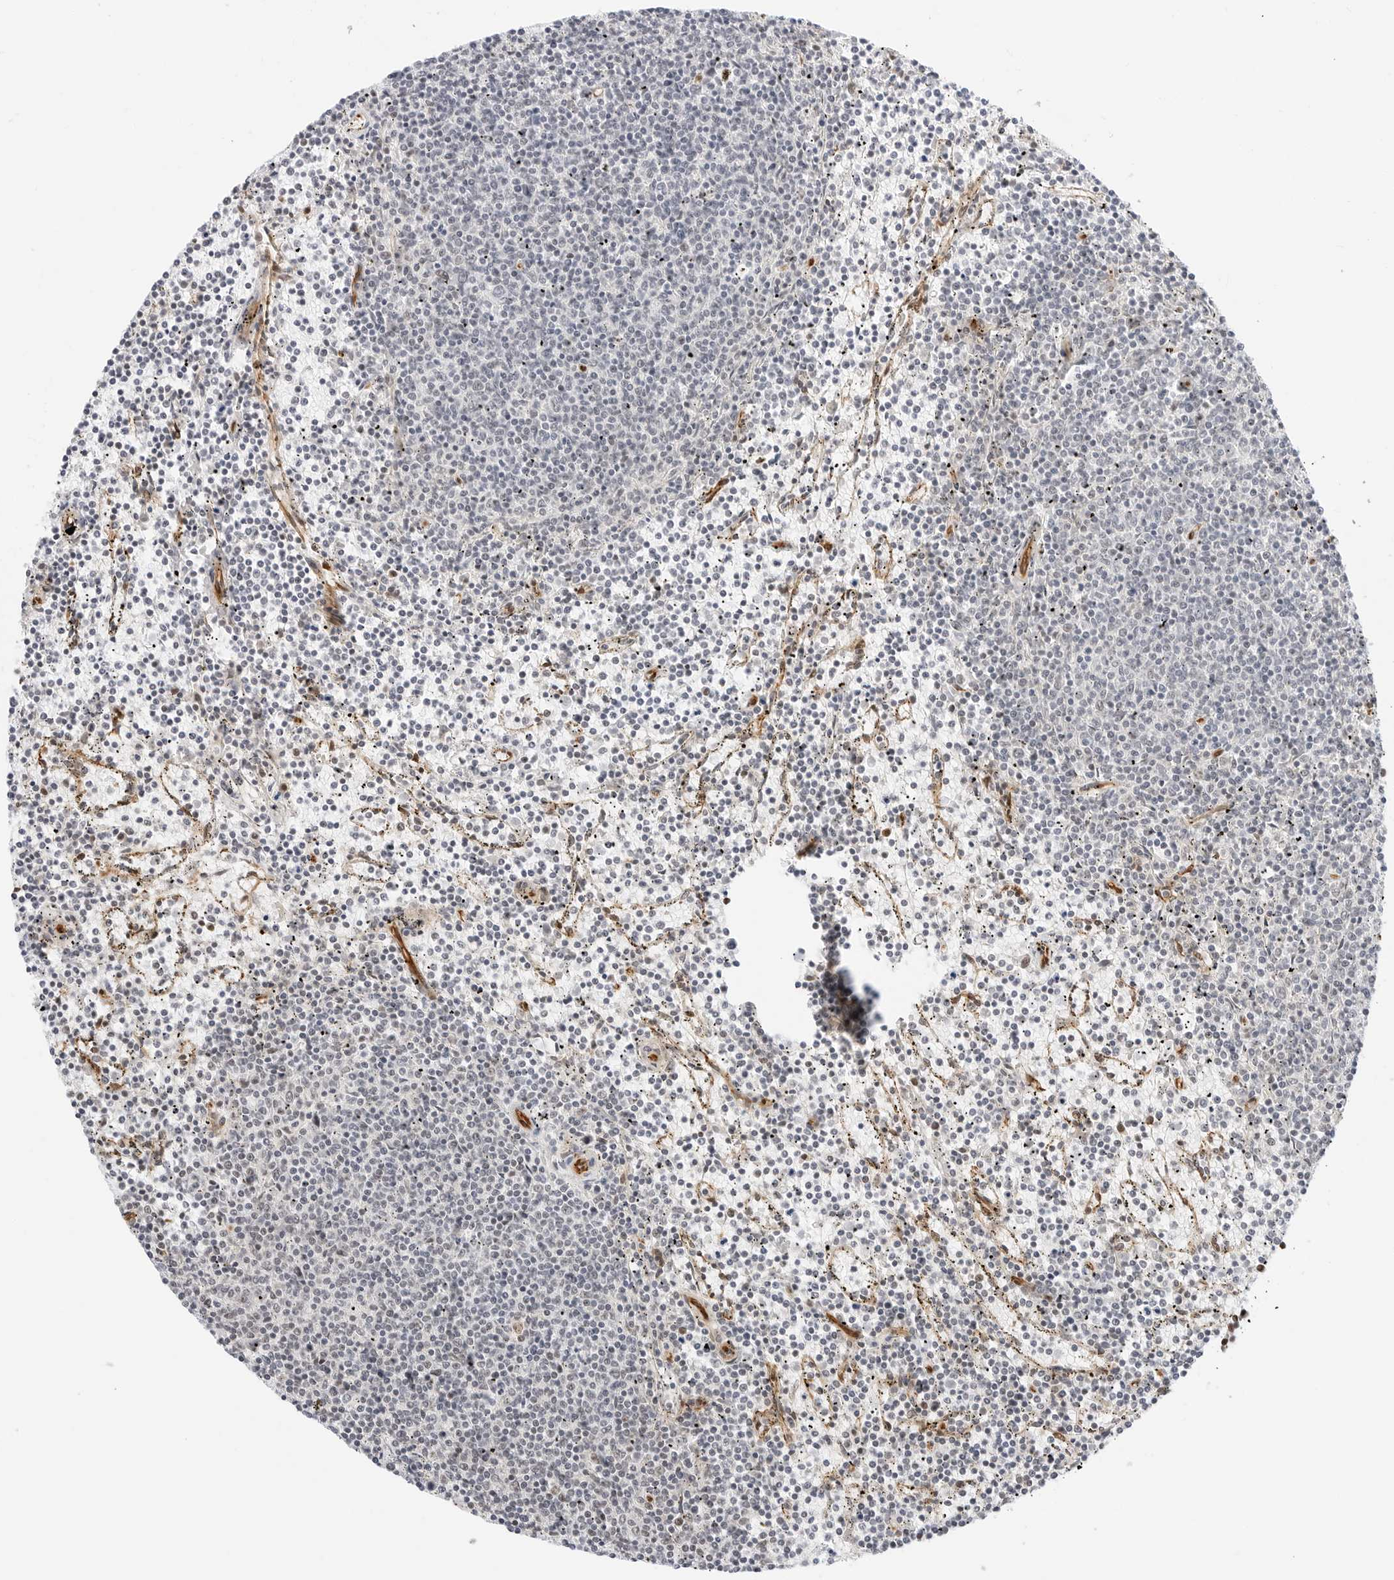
{"staining": {"intensity": "negative", "quantity": "none", "location": "none"}, "tissue": "lymphoma", "cell_type": "Tumor cells", "image_type": "cancer", "snomed": [{"axis": "morphology", "description": "Malignant lymphoma, non-Hodgkin's type, Low grade"}, {"axis": "topography", "description": "Spleen"}], "caption": "Tumor cells are negative for protein expression in human malignant lymphoma, non-Hodgkin's type (low-grade).", "gene": "ZNF613", "patient": {"sex": "female", "age": 50}}